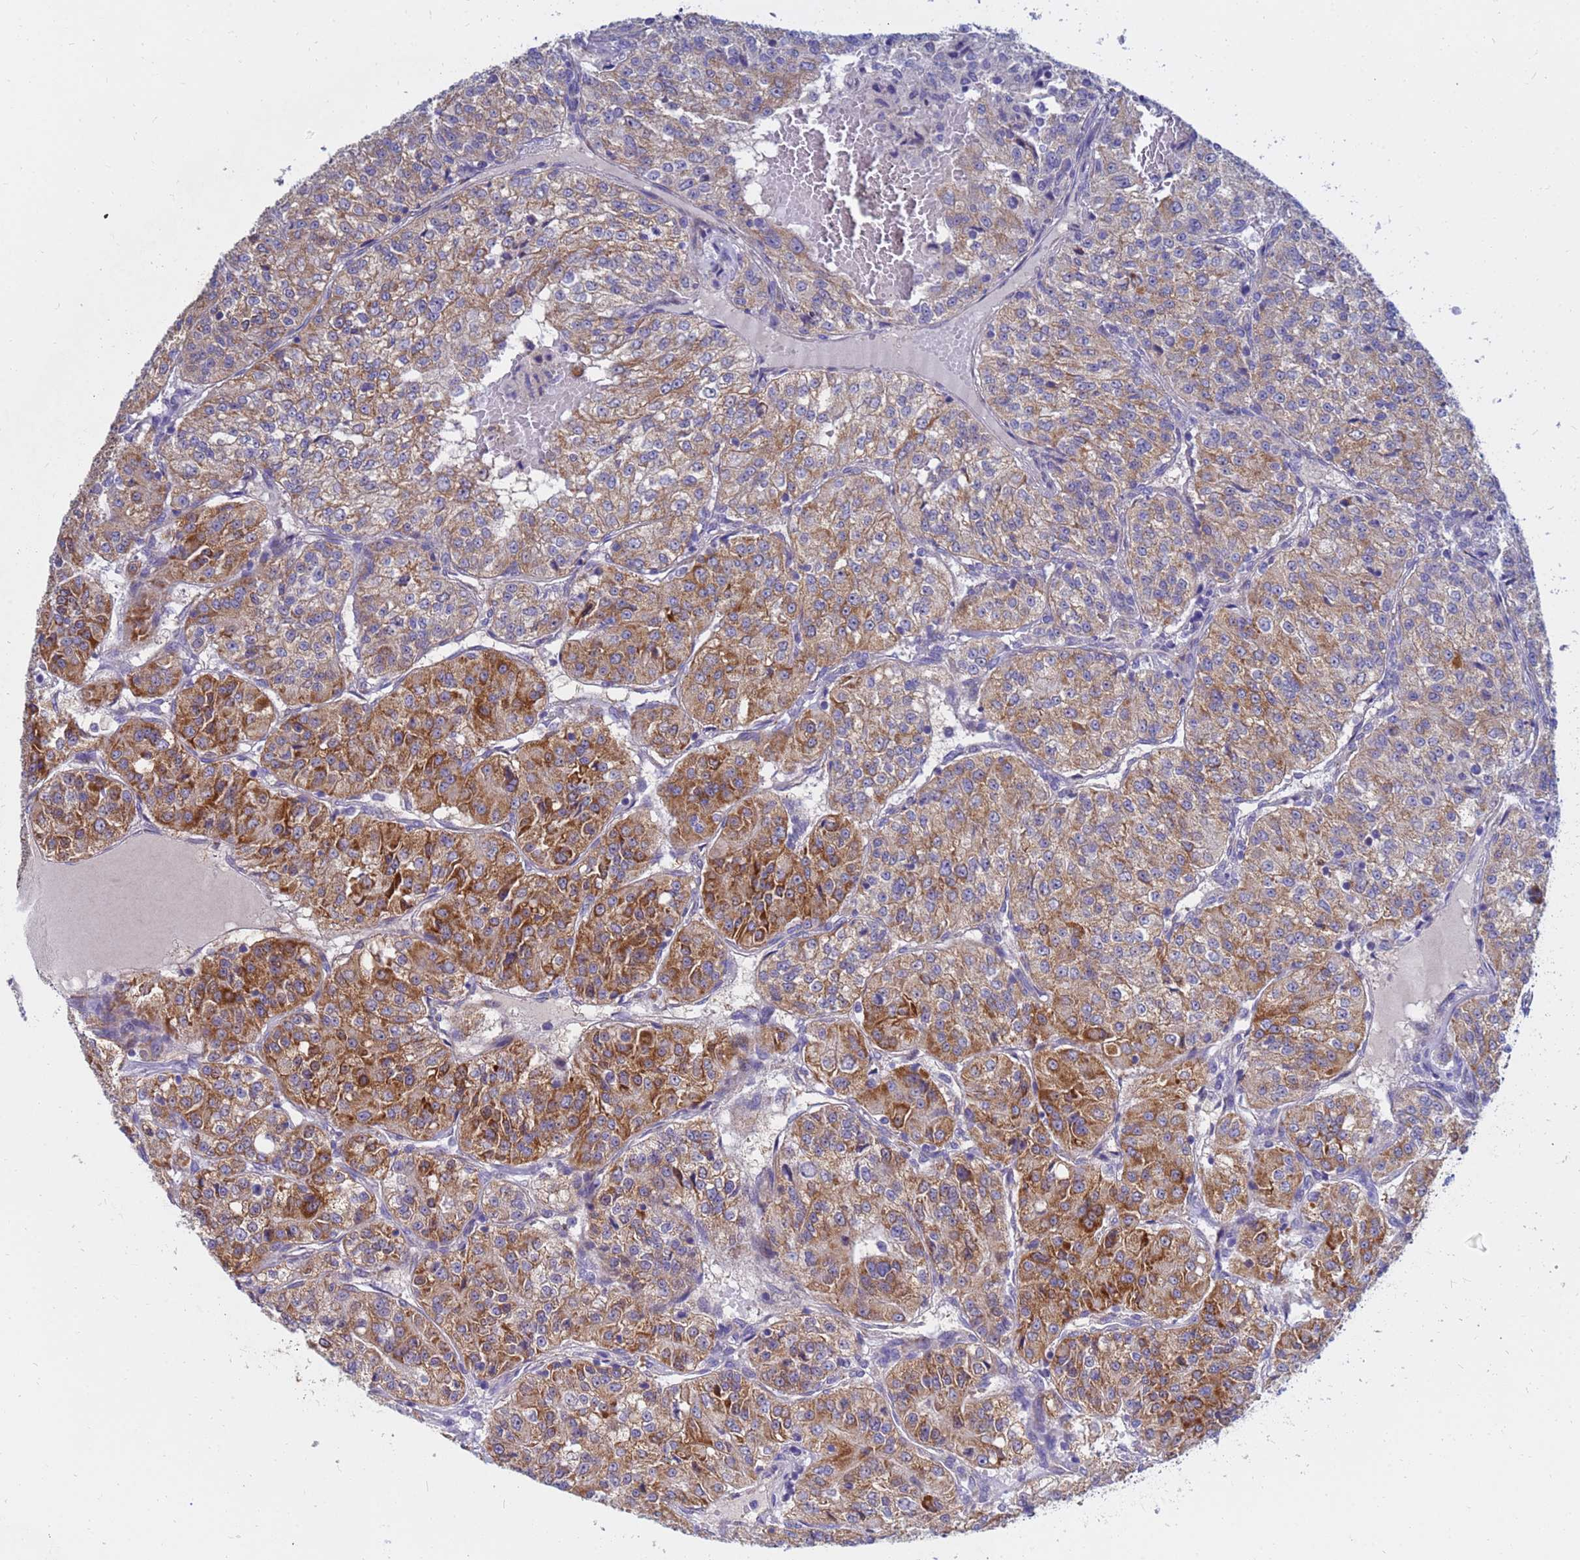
{"staining": {"intensity": "strong", "quantity": ">75%", "location": "cytoplasmic/membranous"}, "tissue": "renal cancer", "cell_type": "Tumor cells", "image_type": "cancer", "snomed": [{"axis": "morphology", "description": "Adenocarcinoma, NOS"}, {"axis": "topography", "description": "Kidney"}], "caption": "Protein staining shows strong cytoplasmic/membranous expression in approximately >75% of tumor cells in renal cancer (adenocarcinoma).", "gene": "SDR39U1", "patient": {"sex": "female", "age": 63}}